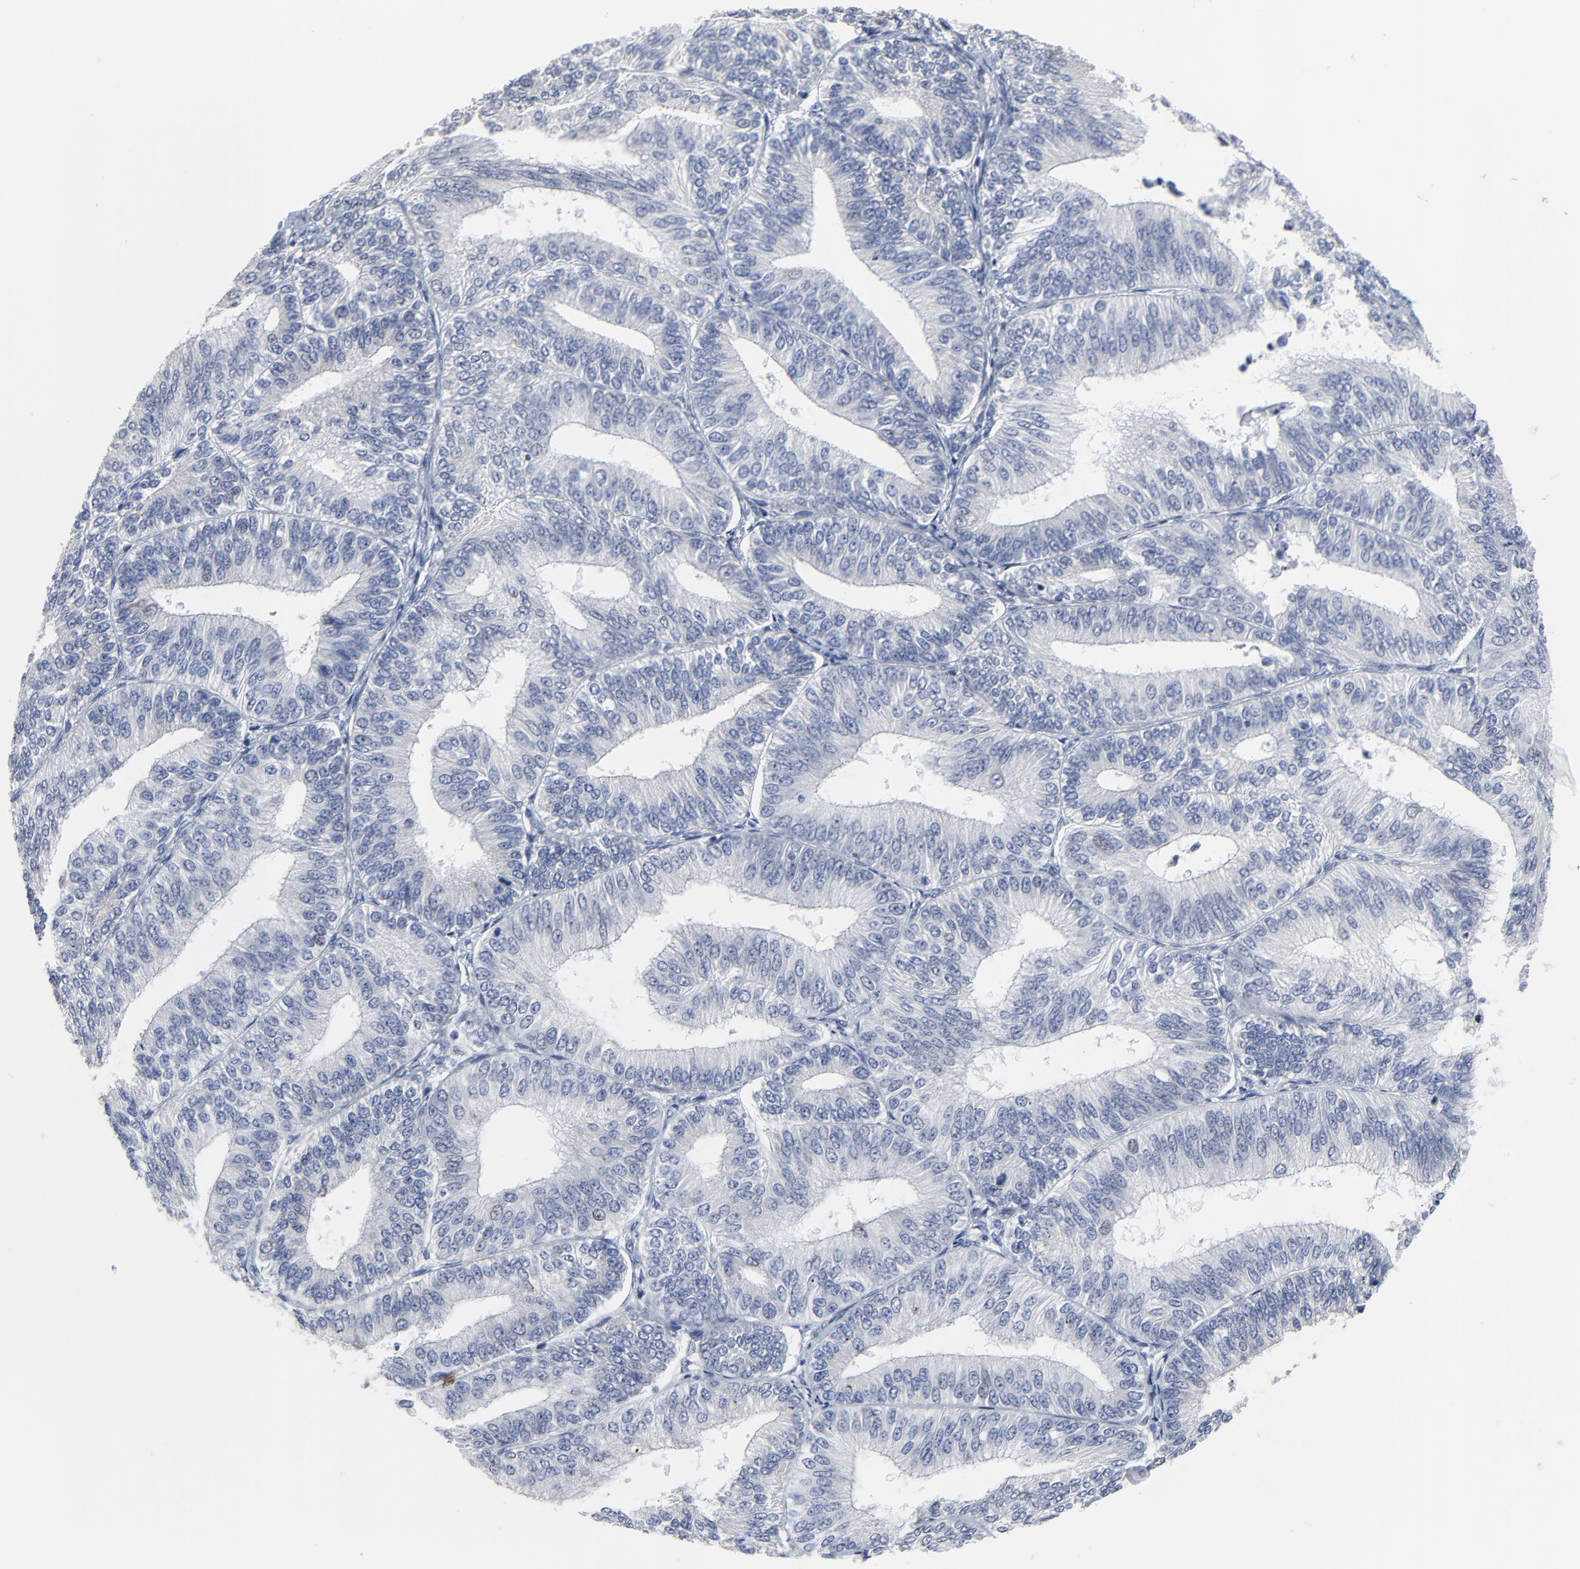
{"staining": {"intensity": "negative", "quantity": "none", "location": "none"}, "tissue": "endometrial cancer", "cell_type": "Tumor cells", "image_type": "cancer", "snomed": [{"axis": "morphology", "description": "Adenocarcinoma, NOS"}, {"axis": "topography", "description": "Endometrium"}], "caption": "Endometrial cancer was stained to show a protein in brown. There is no significant expression in tumor cells.", "gene": "NLGN3", "patient": {"sex": "female", "age": 55}}